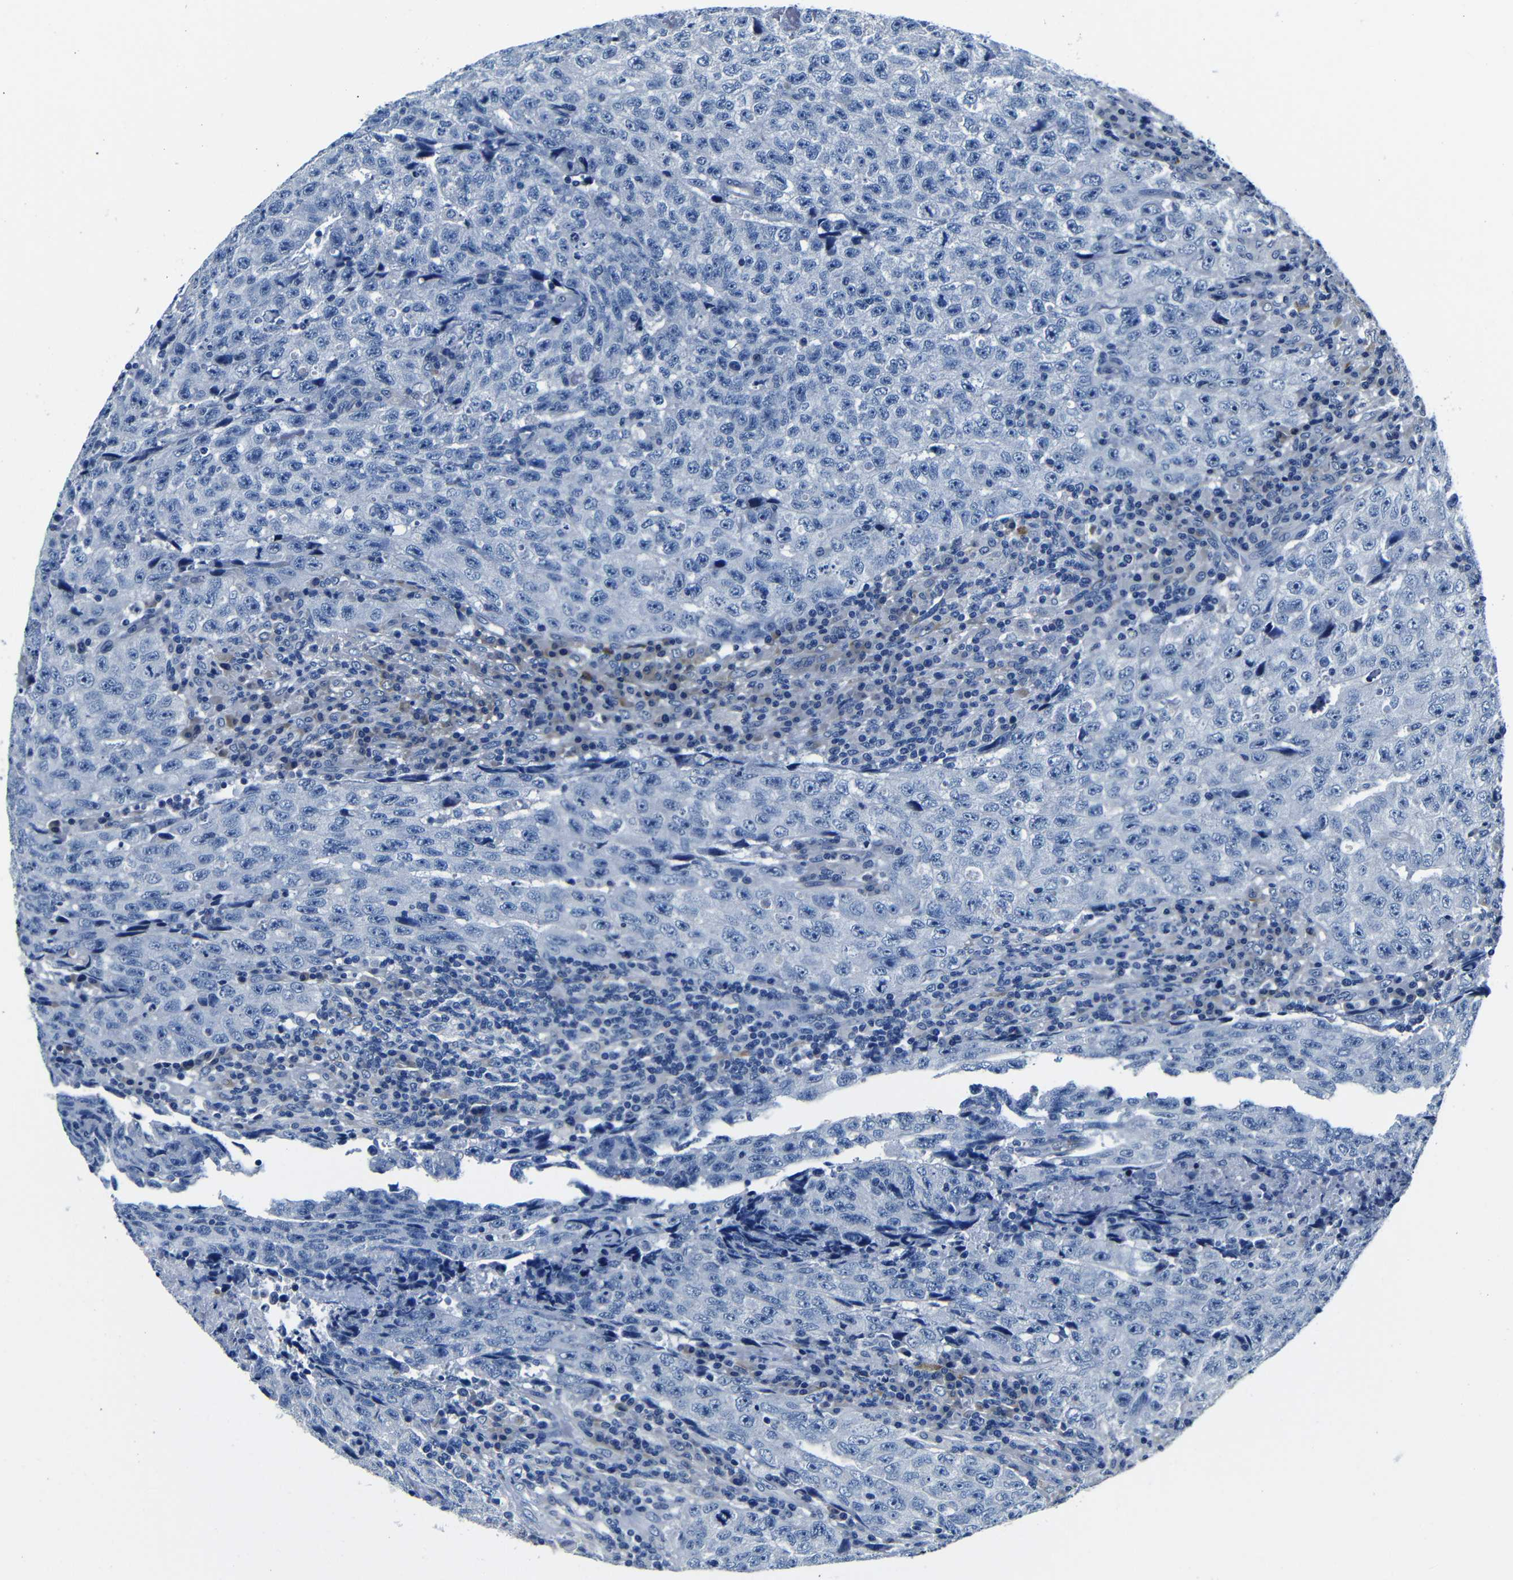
{"staining": {"intensity": "negative", "quantity": "none", "location": "none"}, "tissue": "testis cancer", "cell_type": "Tumor cells", "image_type": "cancer", "snomed": [{"axis": "morphology", "description": "Necrosis, NOS"}, {"axis": "morphology", "description": "Carcinoma, Embryonal, NOS"}, {"axis": "topography", "description": "Testis"}], "caption": "Immunohistochemistry (IHC) histopathology image of neoplastic tissue: human embryonal carcinoma (testis) stained with DAB (3,3'-diaminobenzidine) reveals no significant protein positivity in tumor cells.", "gene": "TNFAIP1", "patient": {"sex": "male", "age": 19}}